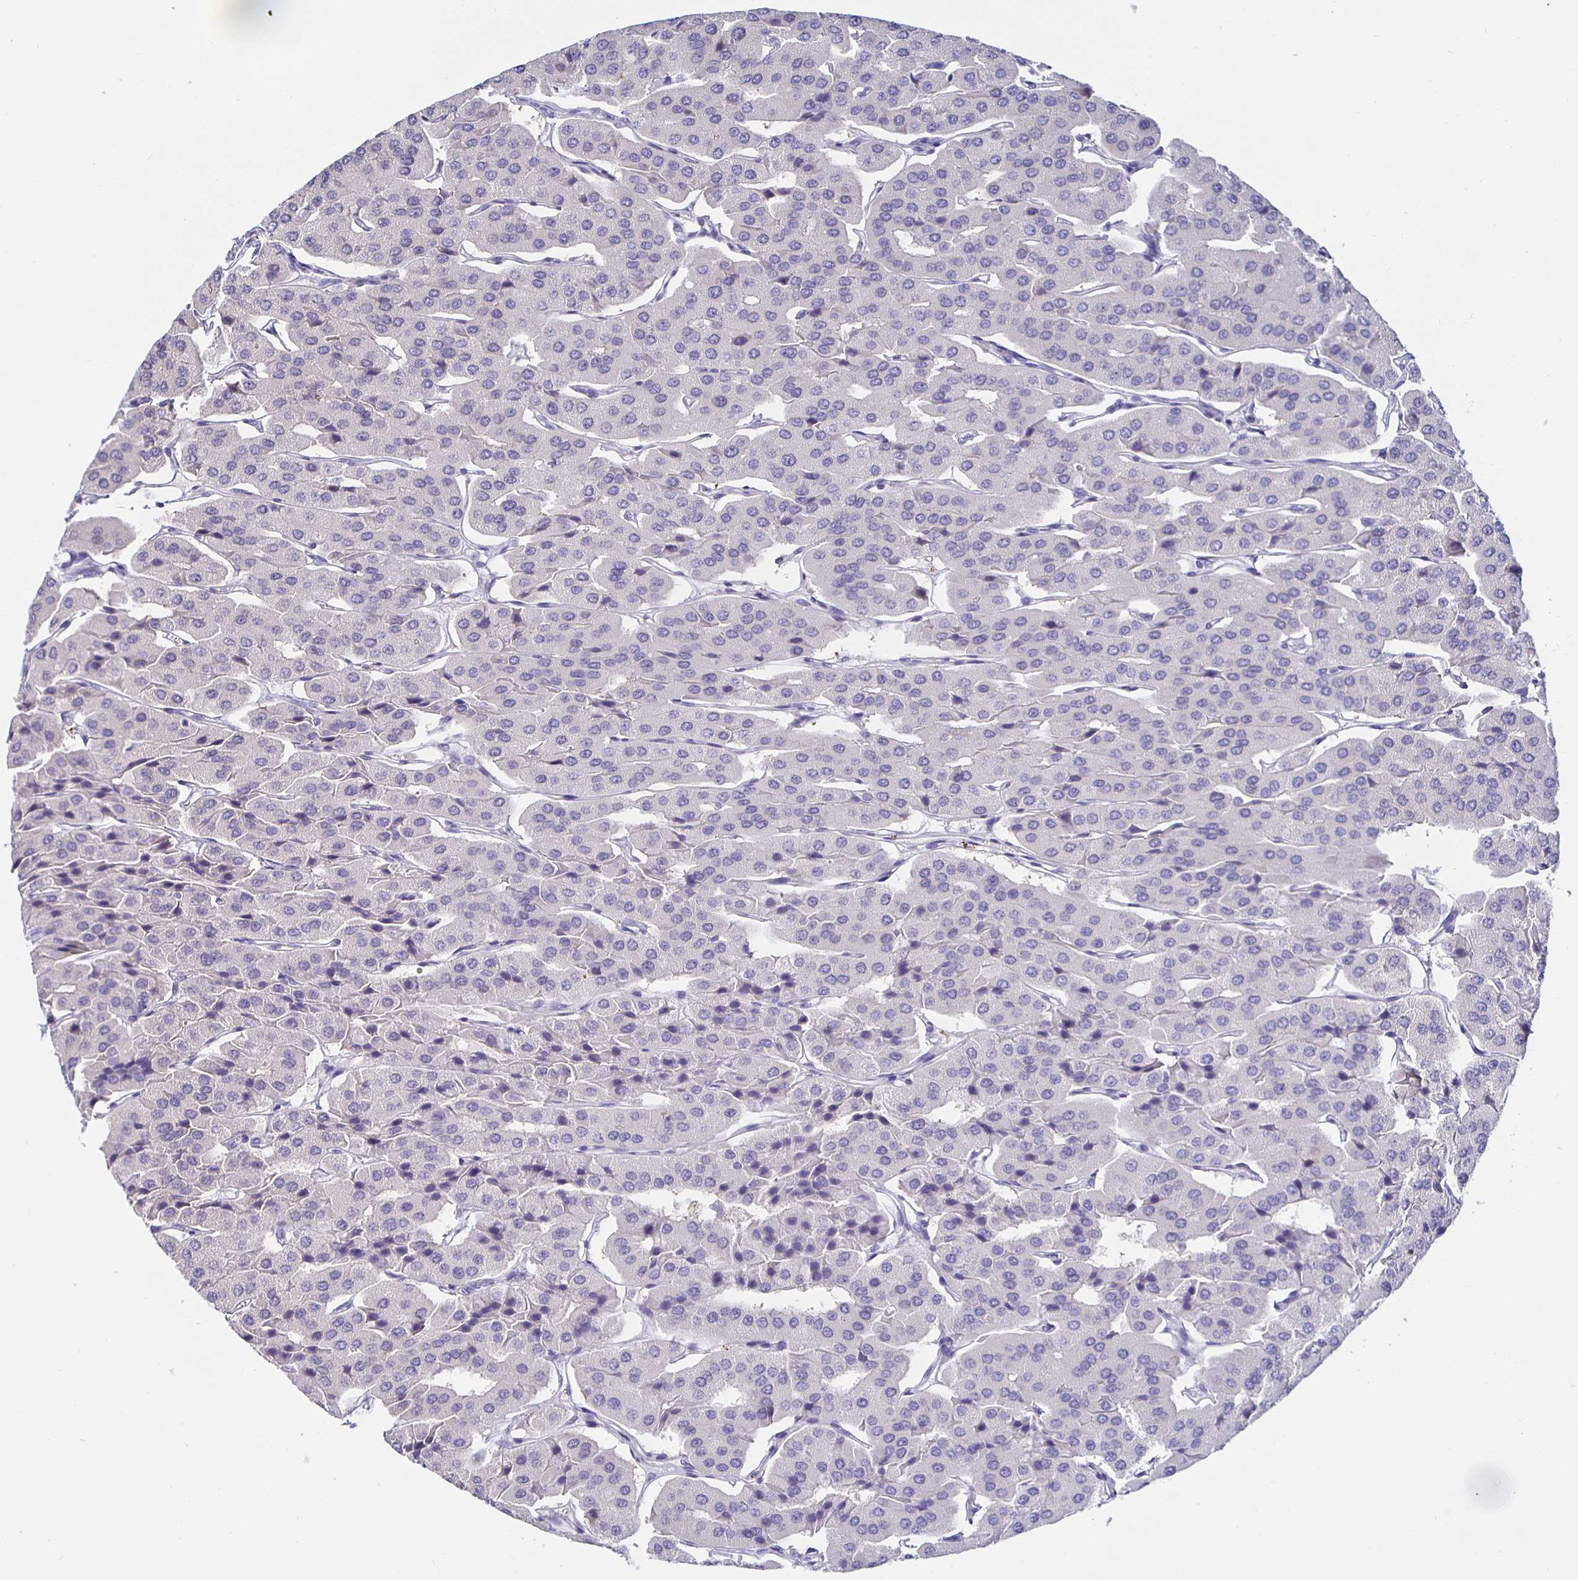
{"staining": {"intensity": "negative", "quantity": "none", "location": "none"}, "tissue": "parathyroid gland", "cell_type": "Glandular cells", "image_type": "normal", "snomed": [{"axis": "morphology", "description": "Normal tissue, NOS"}, {"axis": "morphology", "description": "Adenoma, NOS"}, {"axis": "topography", "description": "Parathyroid gland"}], "caption": "IHC micrograph of normal parathyroid gland stained for a protein (brown), which exhibits no positivity in glandular cells.", "gene": "HSPA4L", "patient": {"sex": "female", "age": 86}}